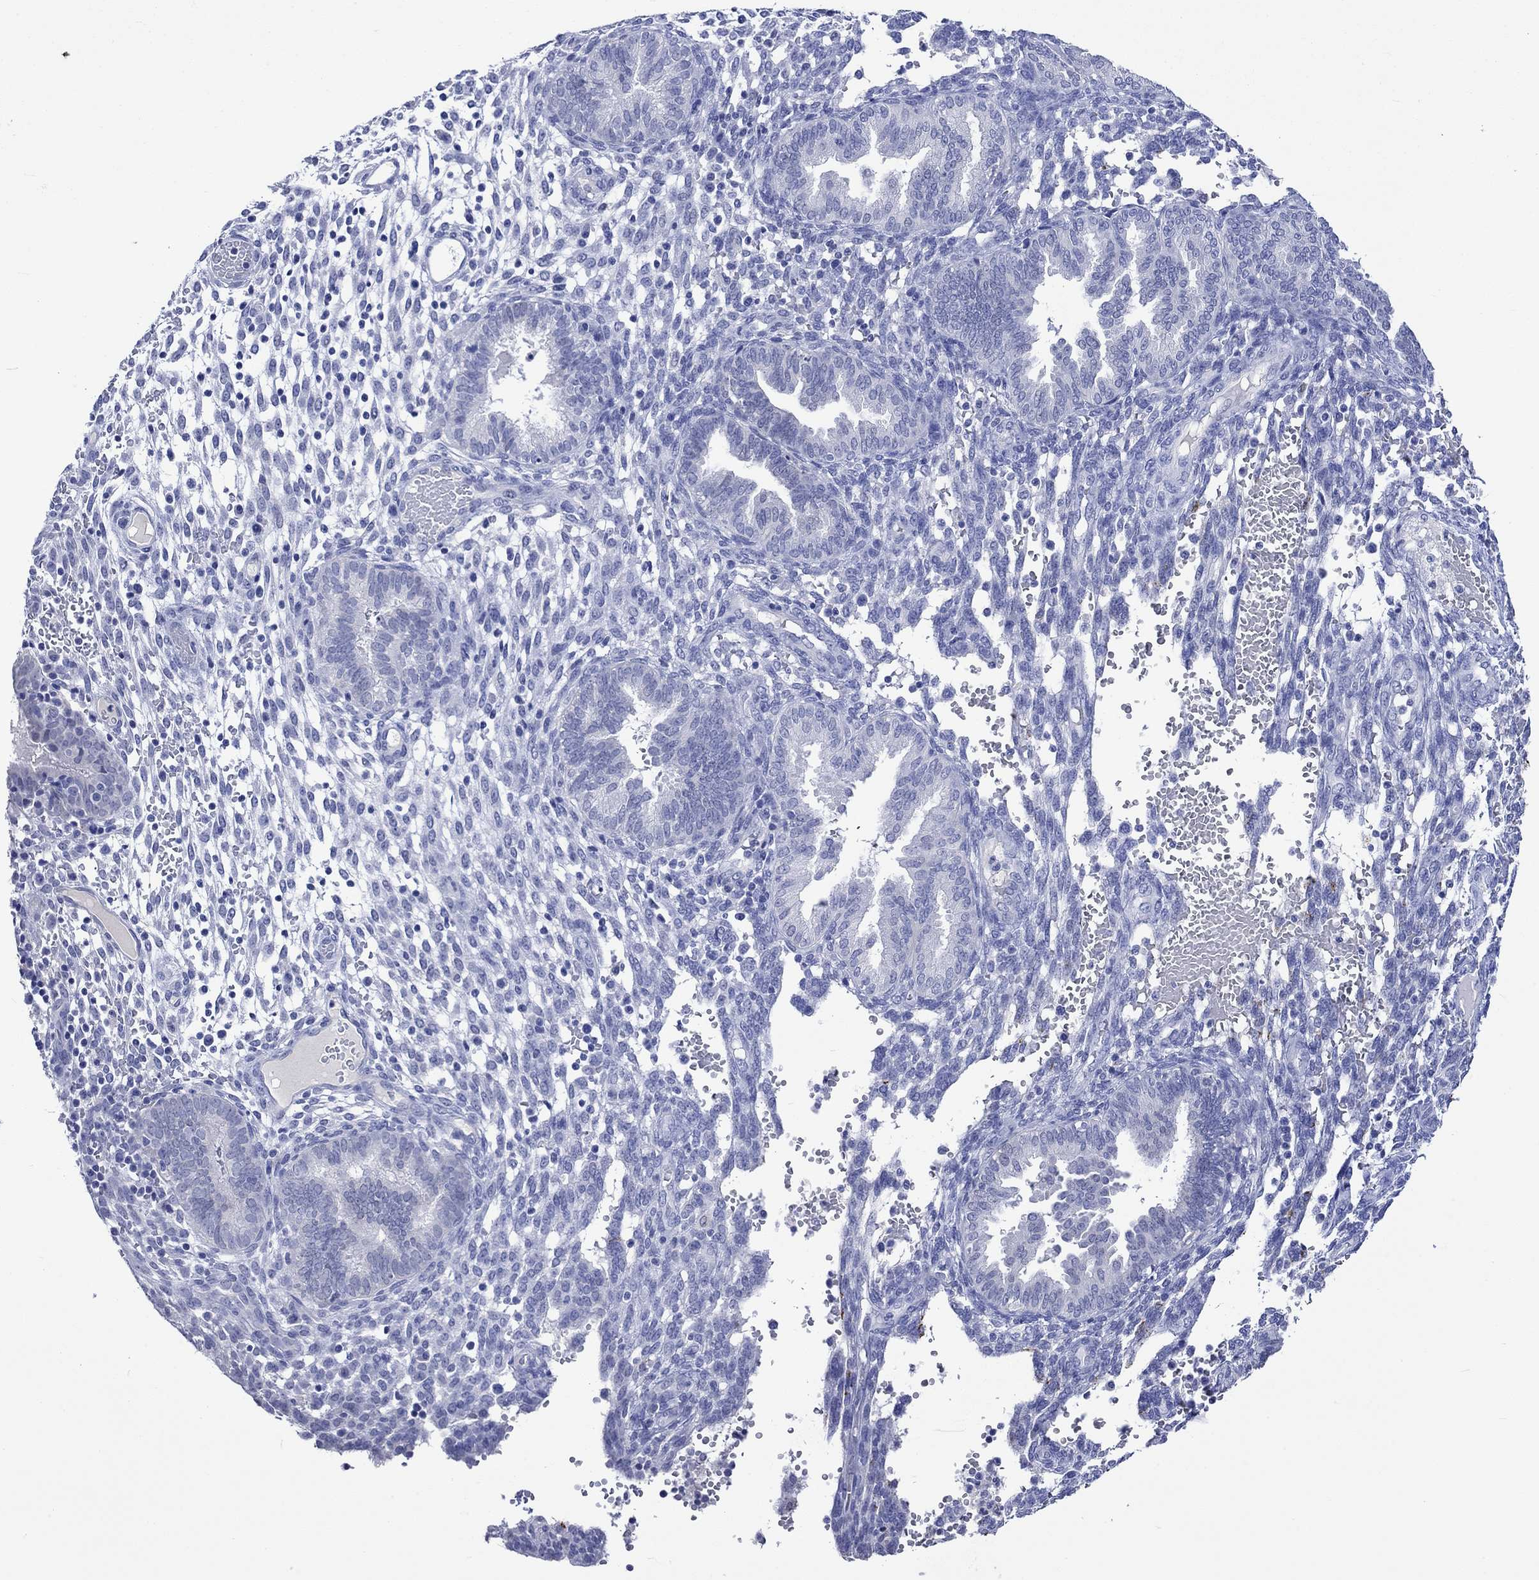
{"staining": {"intensity": "negative", "quantity": "none", "location": "none"}, "tissue": "endometrium", "cell_type": "Cells in endometrial stroma", "image_type": "normal", "snomed": [{"axis": "morphology", "description": "Normal tissue, NOS"}, {"axis": "topography", "description": "Endometrium"}], "caption": "The image shows no staining of cells in endometrial stroma in unremarkable endometrium.", "gene": "KLHL35", "patient": {"sex": "female", "age": 42}}